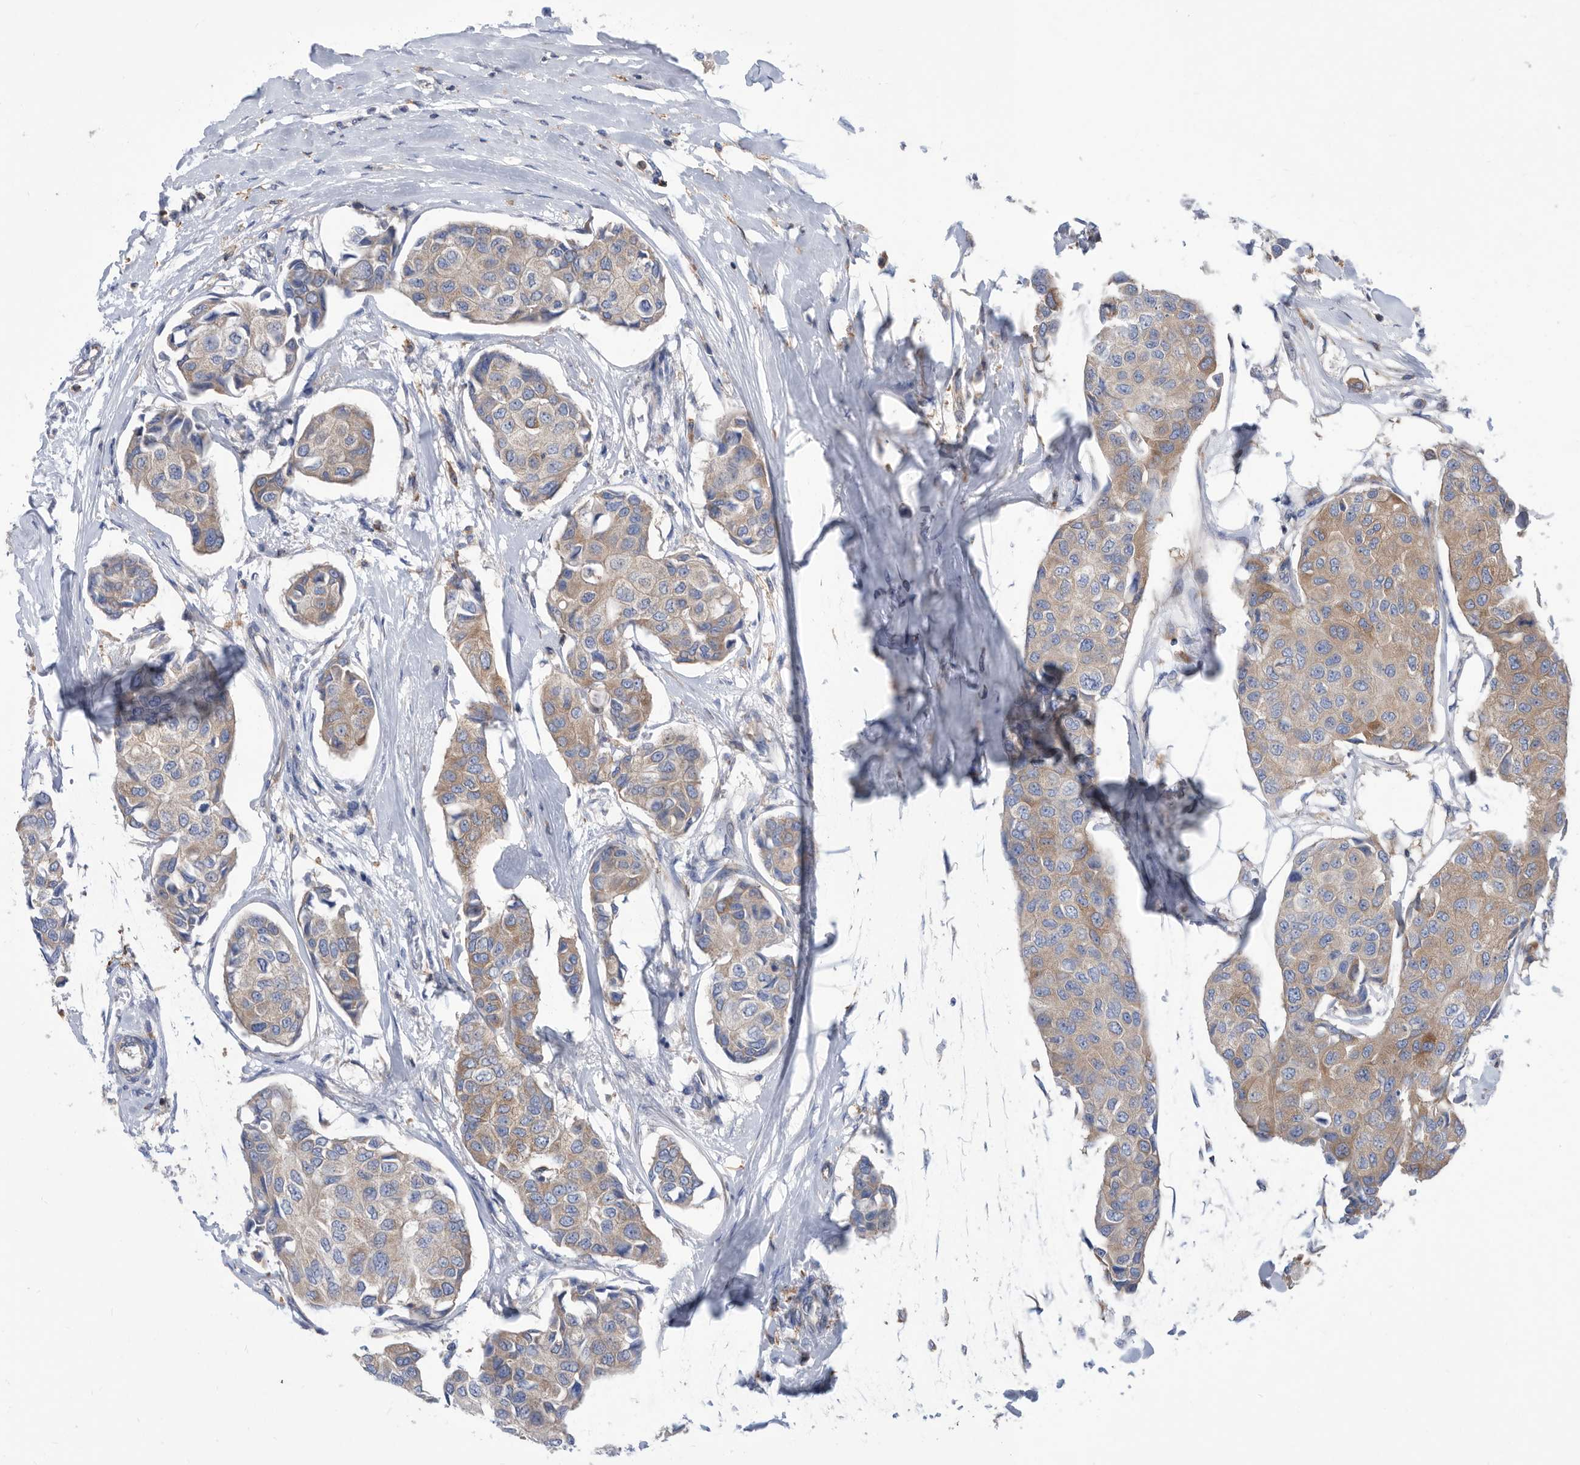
{"staining": {"intensity": "weak", "quantity": ">75%", "location": "cytoplasmic/membranous"}, "tissue": "breast cancer", "cell_type": "Tumor cells", "image_type": "cancer", "snomed": [{"axis": "morphology", "description": "Duct carcinoma"}, {"axis": "topography", "description": "Breast"}], "caption": "Brown immunohistochemical staining in human intraductal carcinoma (breast) displays weak cytoplasmic/membranous positivity in approximately >75% of tumor cells. (brown staining indicates protein expression, while blue staining denotes nuclei).", "gene": "SMG7", "patient": {"sex": "female", "age": 80}}